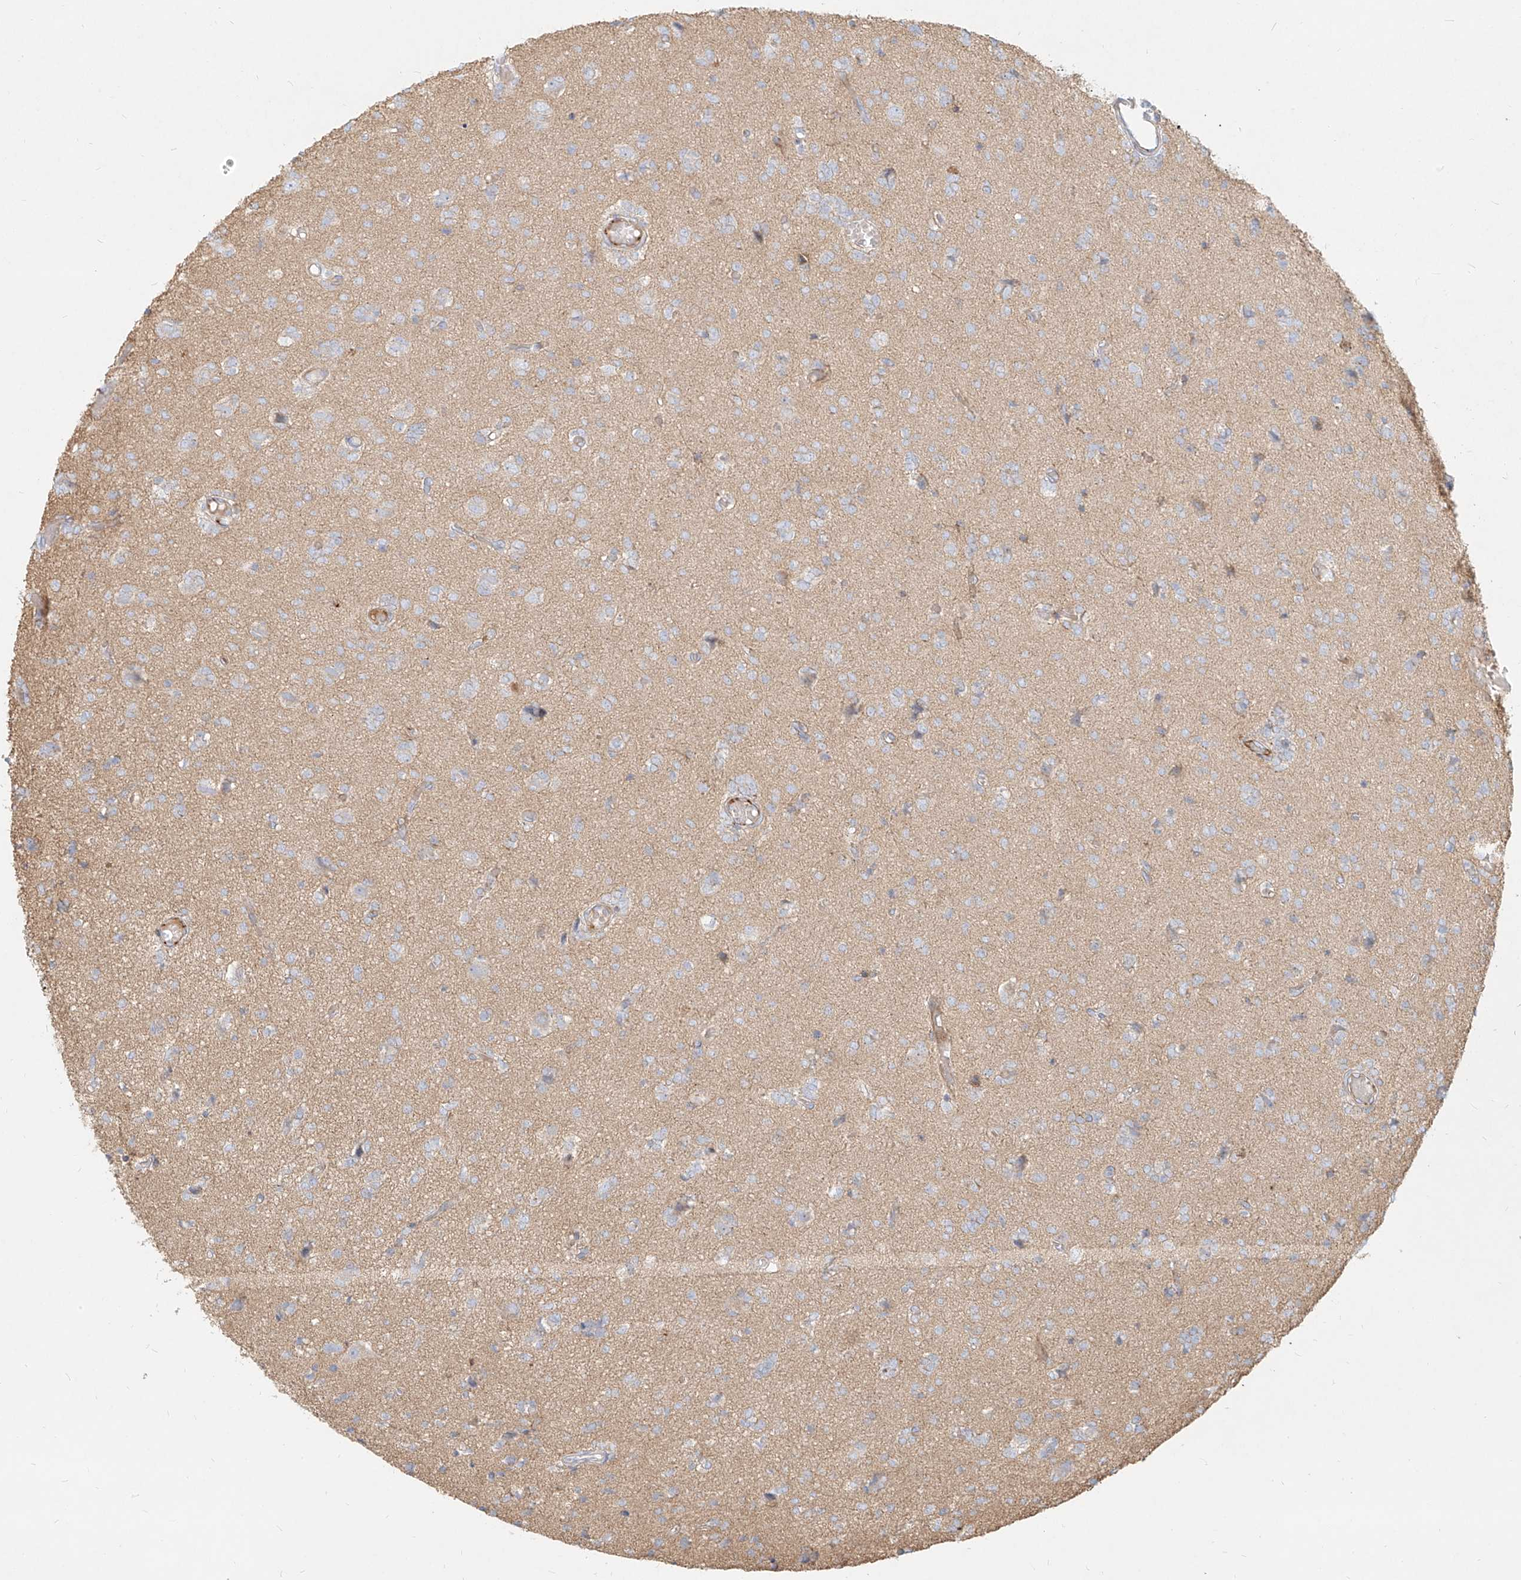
{"staining": {"intensity": "negative", "quantity": "none", "location": "none"}, "tissue": "glioma", "cell_type": "Tumor cells", "image_type": "cancer", "snomed": [{"axis": "morphology", "description": "Glioma, malignant, High grade"}, {"axis": "topography", "description": "Brain"}], "caption": "Immunohistochemistry (IHC) of human glioma shows no expression in tumor cells.", "gene": "MTX2", "patient": {"sex": "female", "age": 59}}